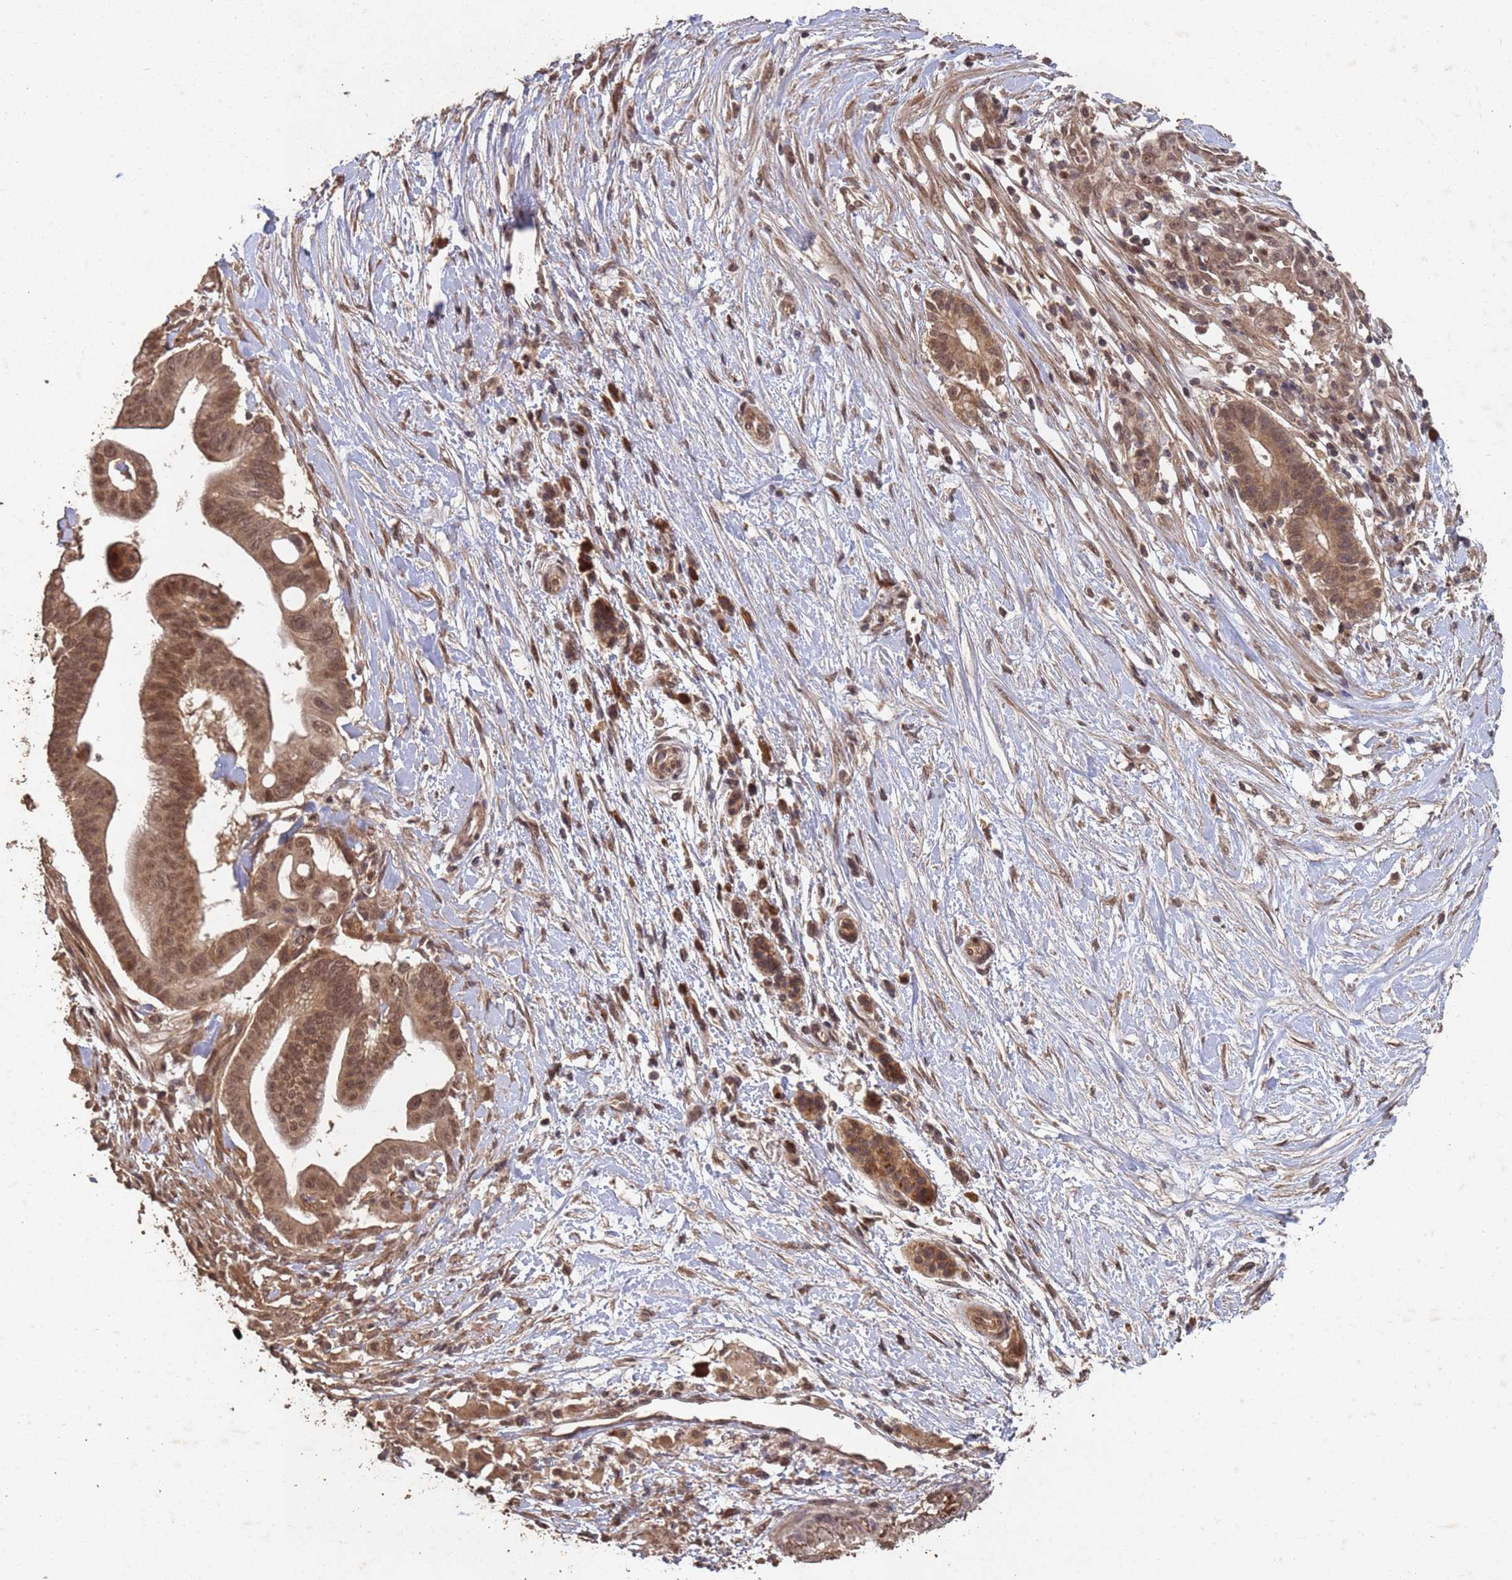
{"staining": {"intensity": "moderate", "quantity": ">75%", "location": "cytoplasmic/membranous,nuclear"}, "tissue": "pancreatic cancer", "cell_type": "Tumor cells", "image_type": "cancer", "snomed": [{"axis": "morphology", "description": "Adenocarcinoma, NOS"}, {"axis": "topography", "description": "Pancreas"}], "caption": "Immunohistochemical staining of human pancreatic adenocarcinoma reveals moderate cytoplasmic/membranous and nuclear protein staining in approximately >75% of tumor cells.", "gene": "FRAT1", "patient": {"sex": "male", "age": 68}}